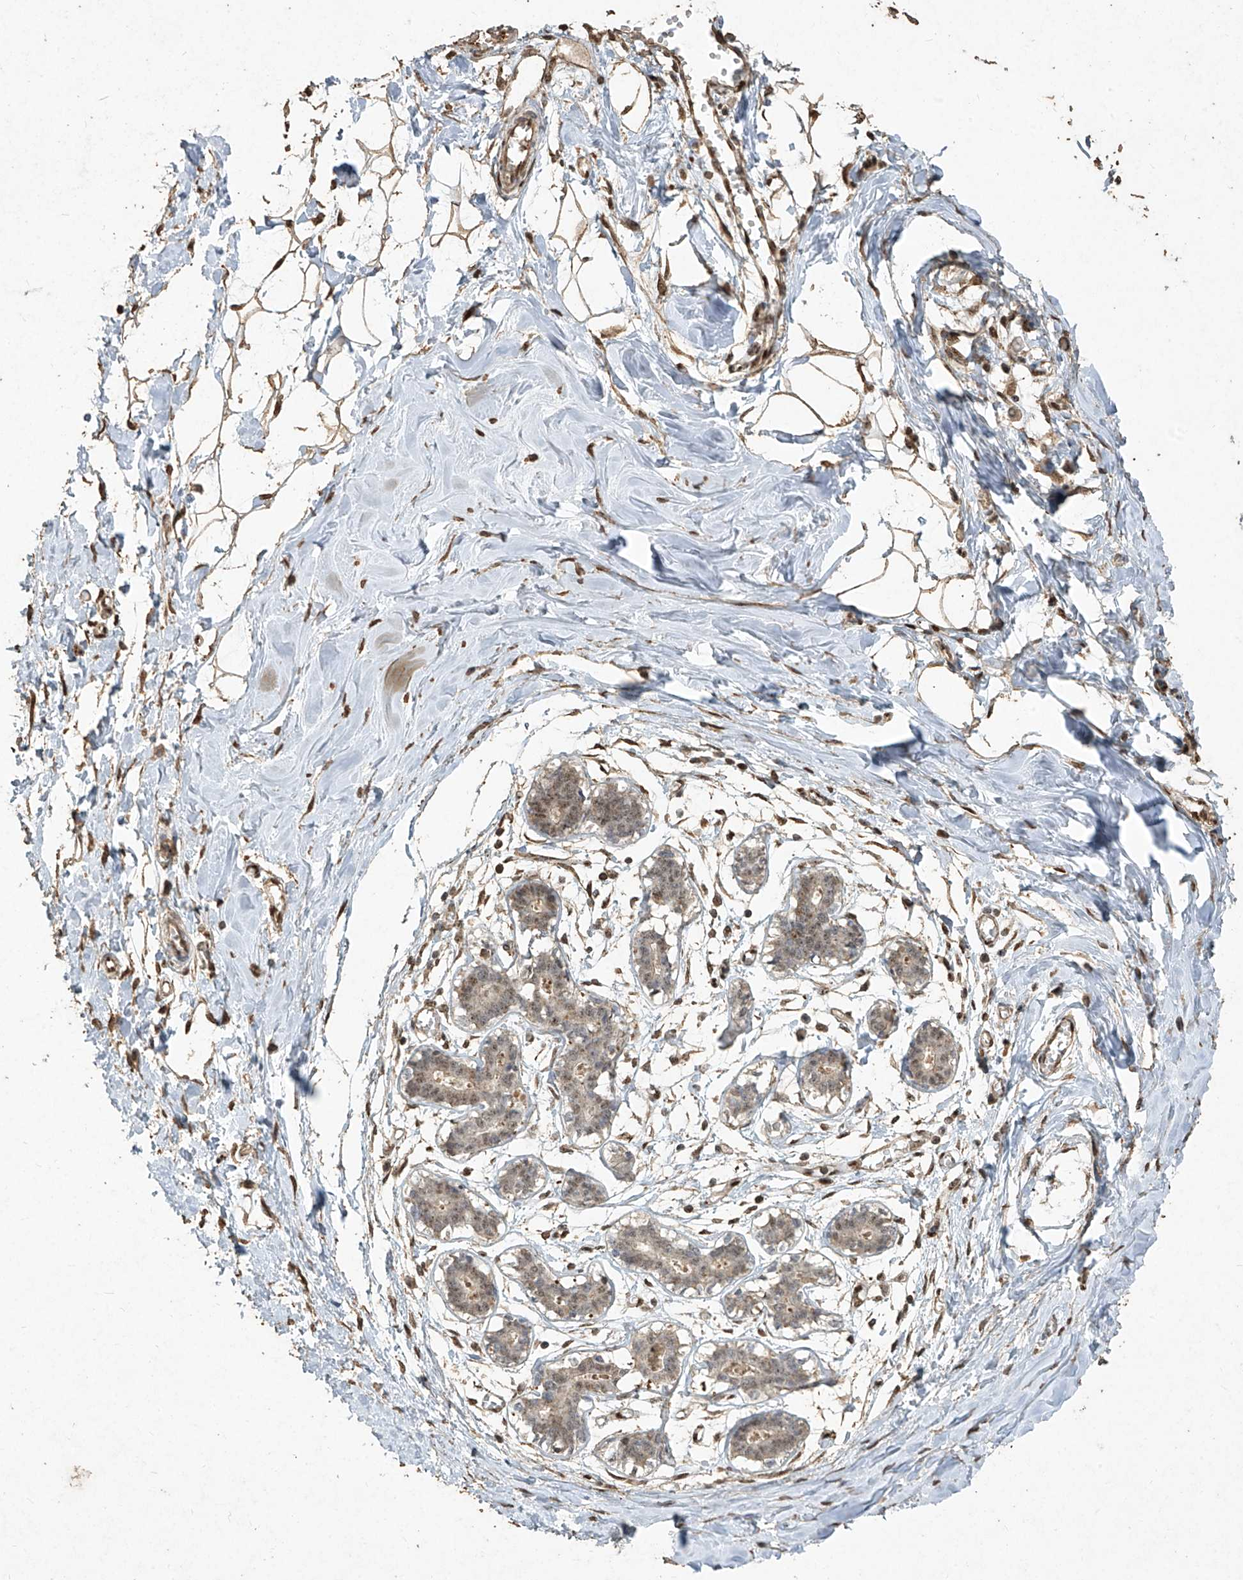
{"staining": {"intensity": "moderate", "quantity": ">75%", "location": "cytoplasmic/membranous"}, "tissue": "breast", "cell_type": "Adipocytes", "image_type": "normal", "snomed": [{"axis": "morphology", "description": "Normal tissue, NOS"}, {"axis": "topography", "description": "Breast"}], "caption": "Immunohistochemistry (IHC) (DAB (3,3'-diaminobenzidine)) staining of benign human breast reveals moderate cytoplasmic/membranous protein positivity in about >75% of adipocytes. The staining is performed using DAB (3,3'-diaminobenzidine) brown chromogen to label protein expression. The nuclei are counter-stained blue using hematoxylin.", "gene": "ERBB3", "patient": {"sex": "female", "age": 27}}